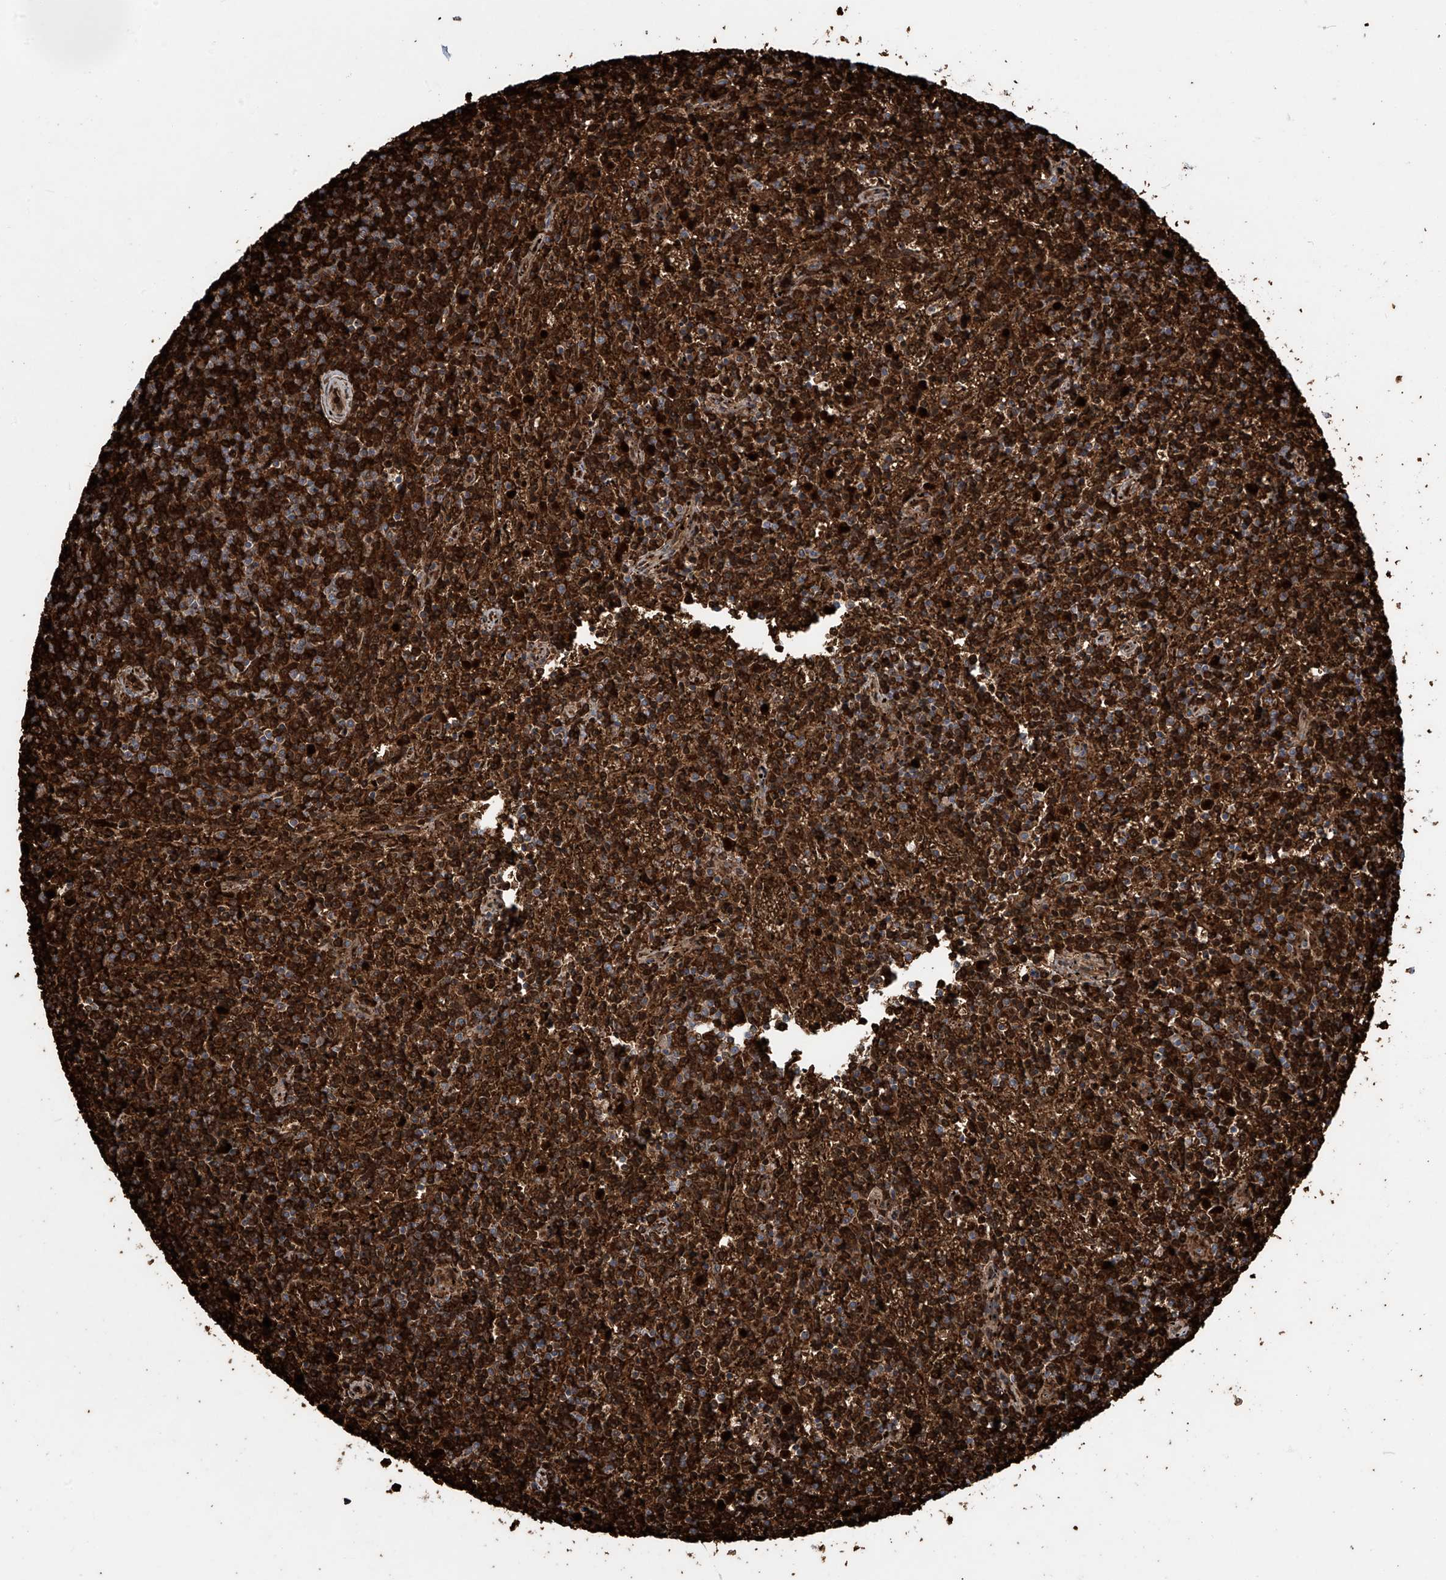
{"staining": {"intensity": "moderate", "quantity": ">75%", "location": "cytoplasmic/membranous"}, "tissue": "lymphoma", "cell_type": "Tumor cells", "image_type": "cancer", "snomed": [{"axis": "morphology", "description": "Malignant lymphoma, non-Hodgkin's type, Low grade"}, {"axis": "topography", "description": "Spleen"}], "caption": "A high-resolution micrograph shows immunohistochemistry (IHC) staining of lymphoma, which exhibits moderate cytoplasmic/membranous positivity in approximately >75% of tumor cells.", "gene": "ZDHHC9", "patient": {"sex": "female", "age": 50}}